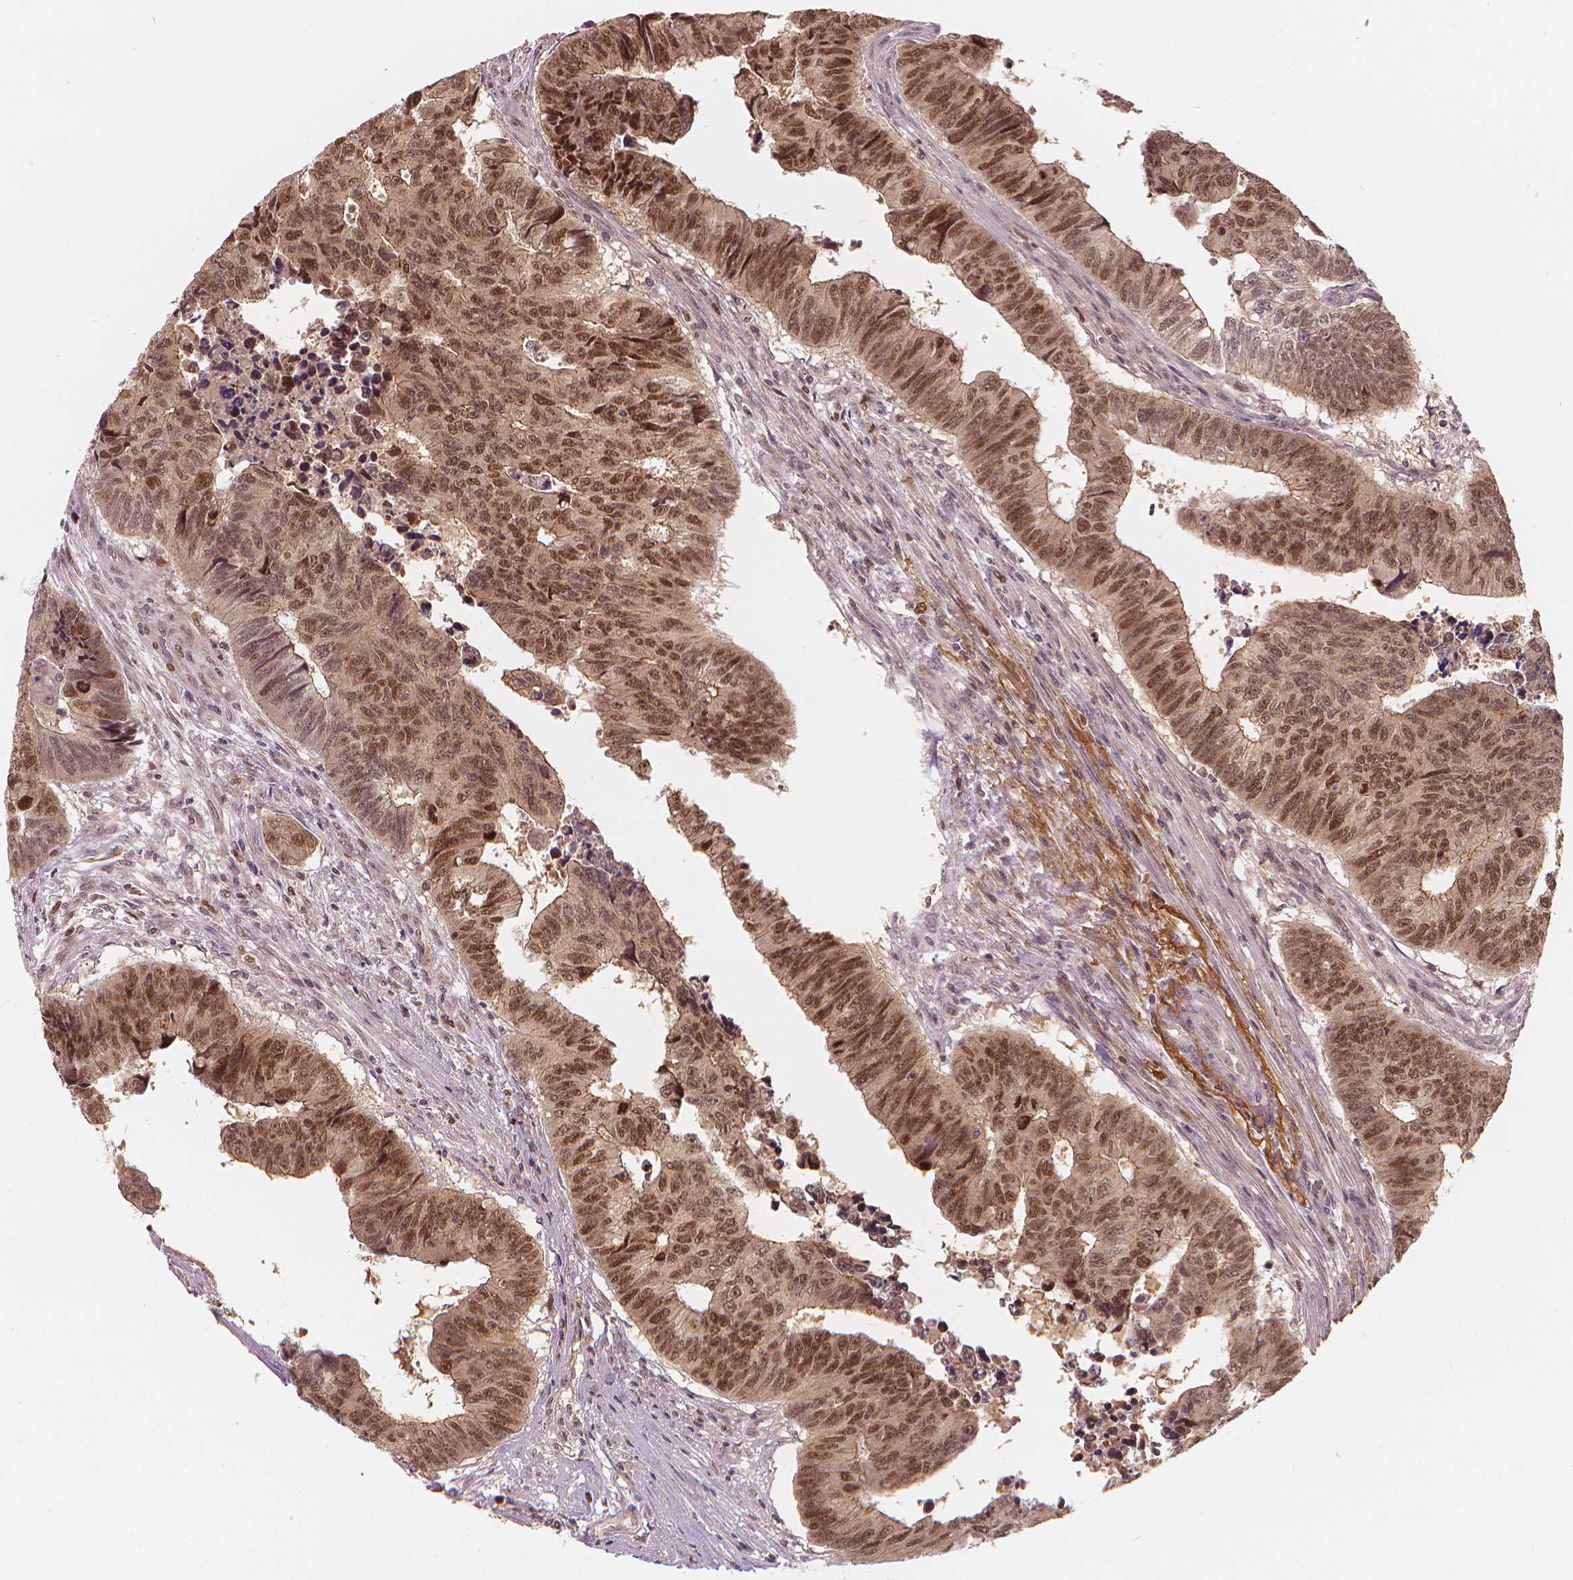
{"staining": {"intensity": "moderate", "quantity": ">75%", "location": "nuclear"}, "tissue": "colorectal cancer", "cell_type": "Tumor cells", "image_type": "cancer", "snomed": [{"axis": "morphology", "description": "Adenocarcinoma, NOS"}, {"axis": "topography", "description": "Rectum"}], "caption": "Colorectal adenocarcinoma tissue displays moderate nuclear staining in about >75% of tumor cells (DAB (3,3'-diaminobenzidine) IHC, brown staining for protein, blue staining for nuclei).", "gene": "NSD2", "patient": {"sex": "female", "age": 85}}